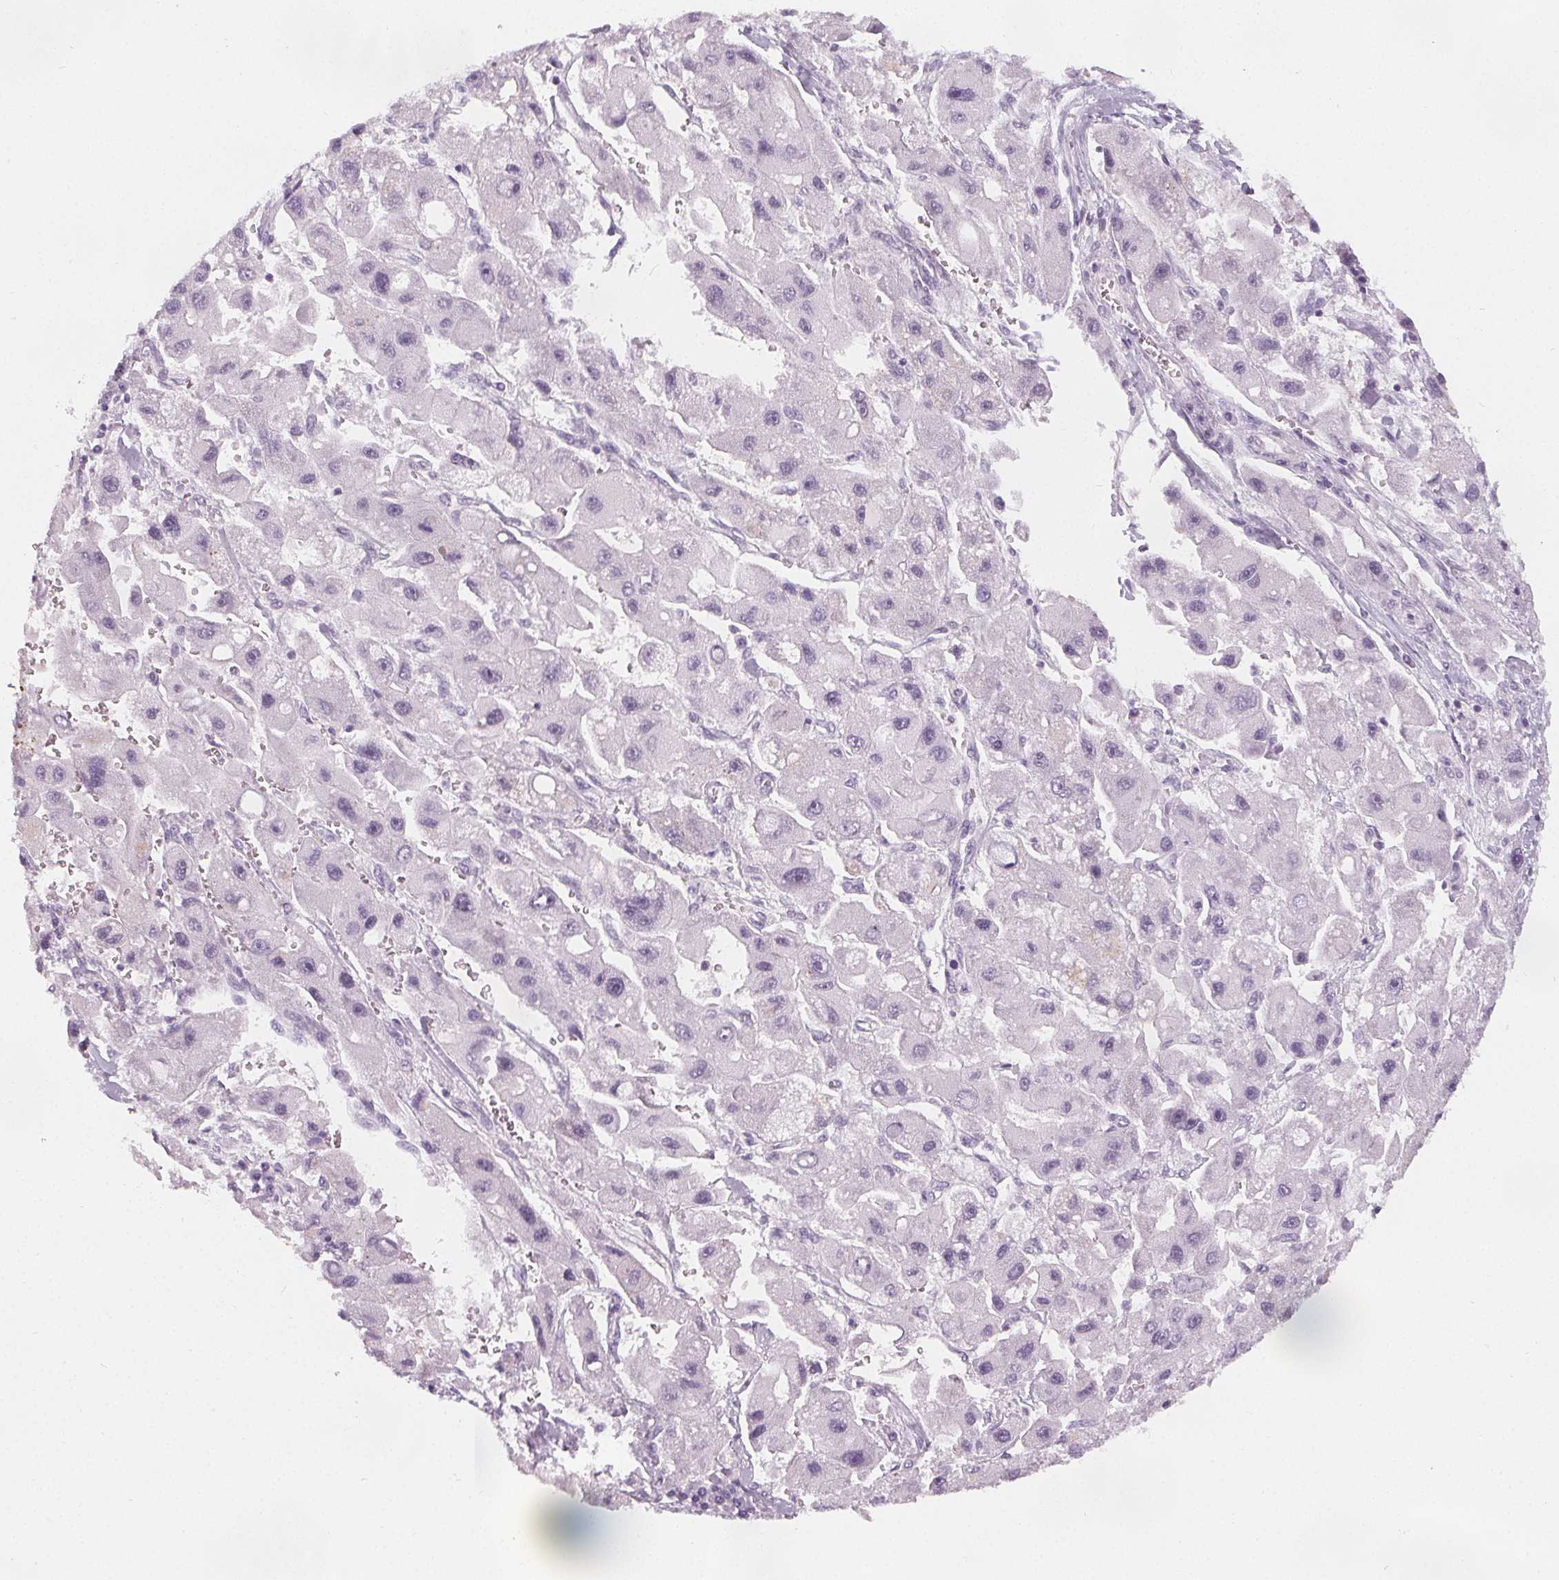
{"staining": {"intensity": "negative", "quantity": "none", "location": "none"}, "tissue": "liver cancer", "cell_type": "Tumor cells", "image_type": "cancer", "snomed": [{"axis": "morphology", "description": "Carcinoma, Hepatocellular, NOS"}, {"axis": "topography", "description": "Liver"}], "caption": "DAB immunohistochemical staining of liver cancer (hepatocellular carcinoma) demonstrates no significant expression in tumor cells. (DAB (3,3'-diaminobenzidine) IHC, high magnification).", "gene": "SLC5A12", "patient": {"sex": "male", "age": 24}}